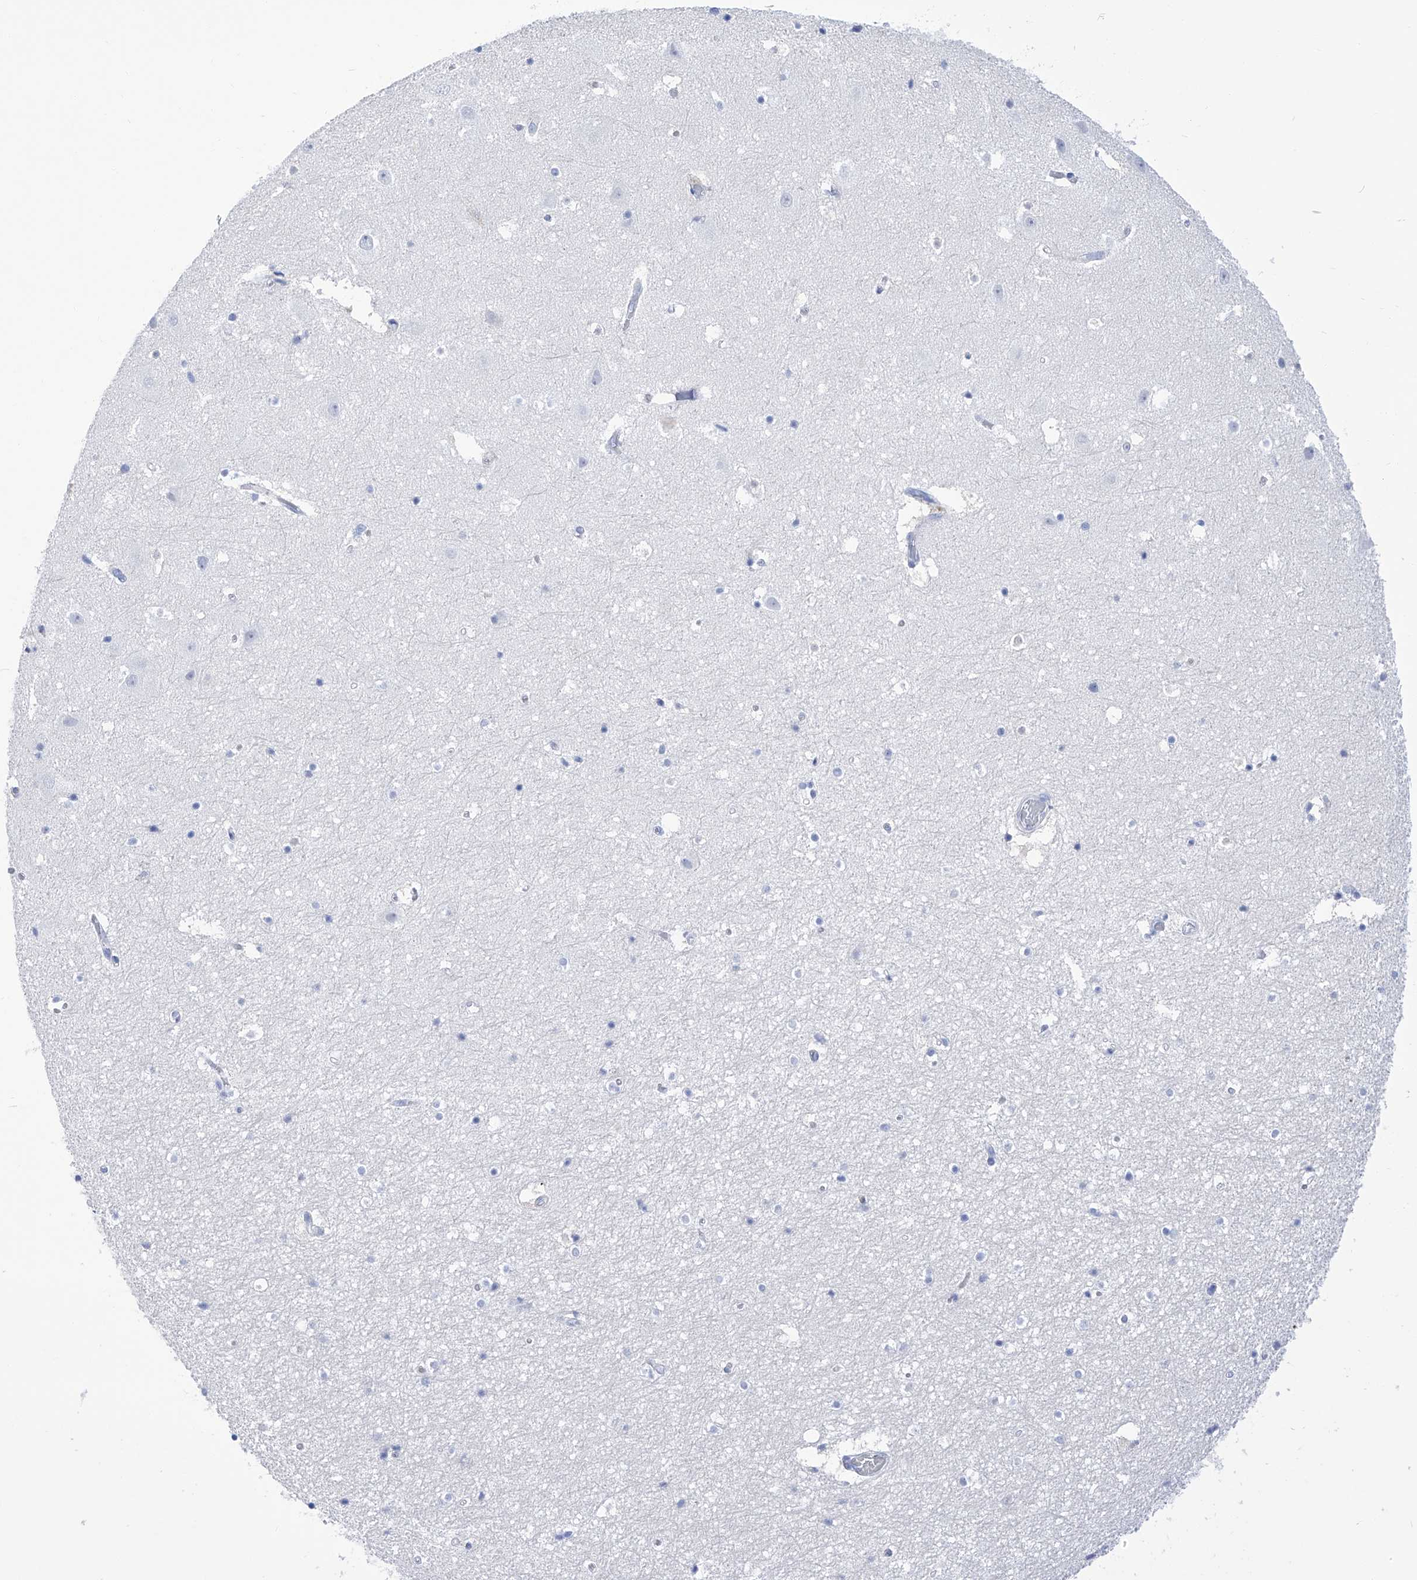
{"staining": {"intensity": "negative", "quantity": "none", "location": "none"}, "tissue": "hippocampus", "cell_type": "Glial cells", "image_type": "normal", "snomed": [{"axis": "morphology", "description": "Normal tissue, NOS"}, {"axis": "topography", "description": "Hippocampus"}], "caption": "Micrograph shows no protein staining in glial cells of normal hippocampus. Nuclei are stained in blue.", "gene": "FLG", "patient": {"sex": "female", "age": 52}}